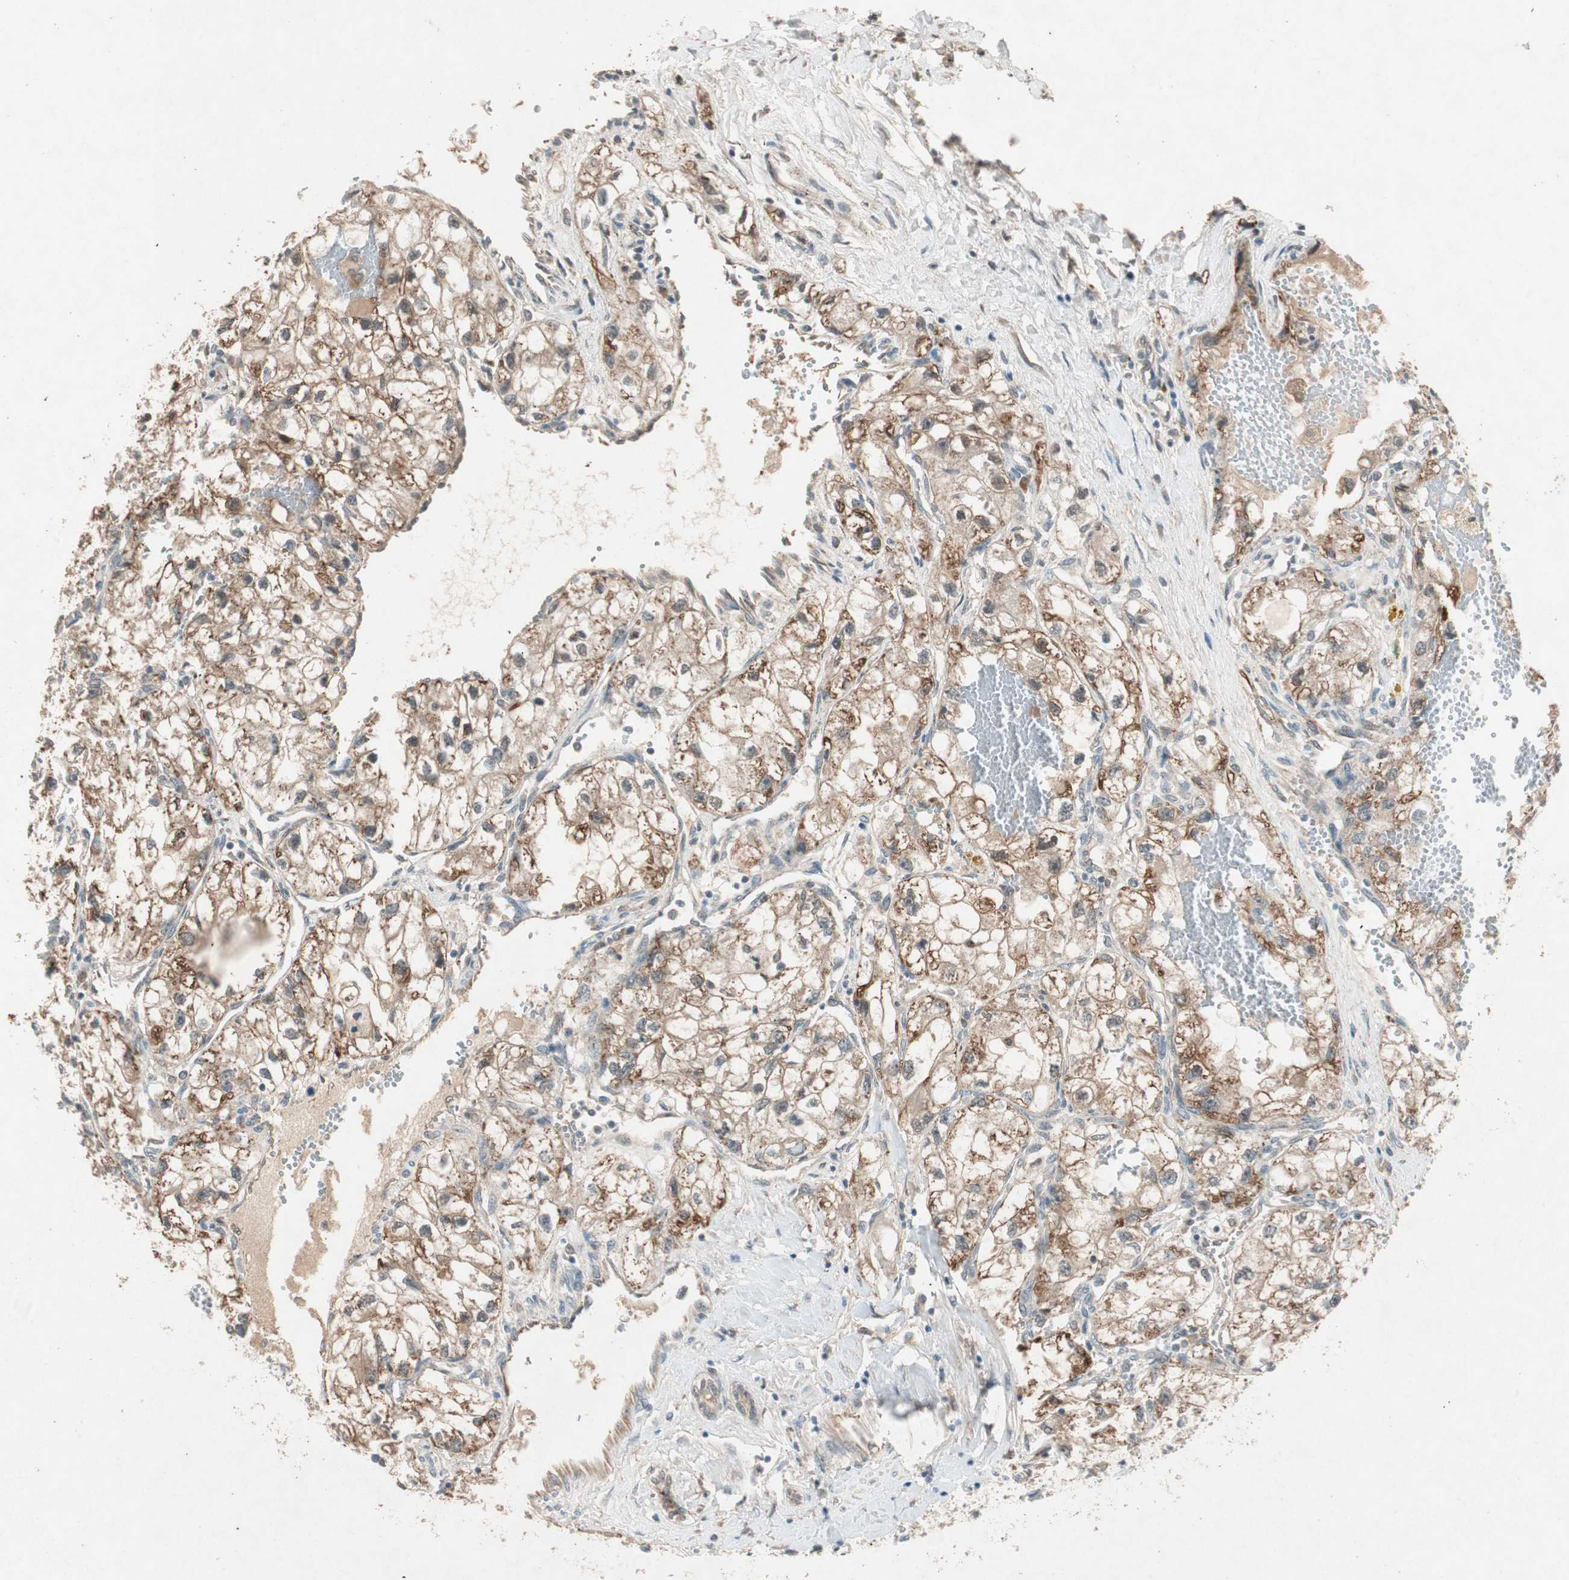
{"staining": {"intensity": "moderate", "quantity": ">75%", "location": "cytoplasmic/membranous"}, "tissue": "renal cancer", "cell_type": "Tumor cells", "image_type": "cancer", "snomed": [{"axis": "morphology", "description": "Adenocarcinoma, NOS"}, {"axis": "topography", "description": "Kidney"}], "caption": "Renal cancer stained with a protein marker displays moderate staining in tumor cells.", "gene": "NCLN", "patient": {"sex": "female", "age": 70}}